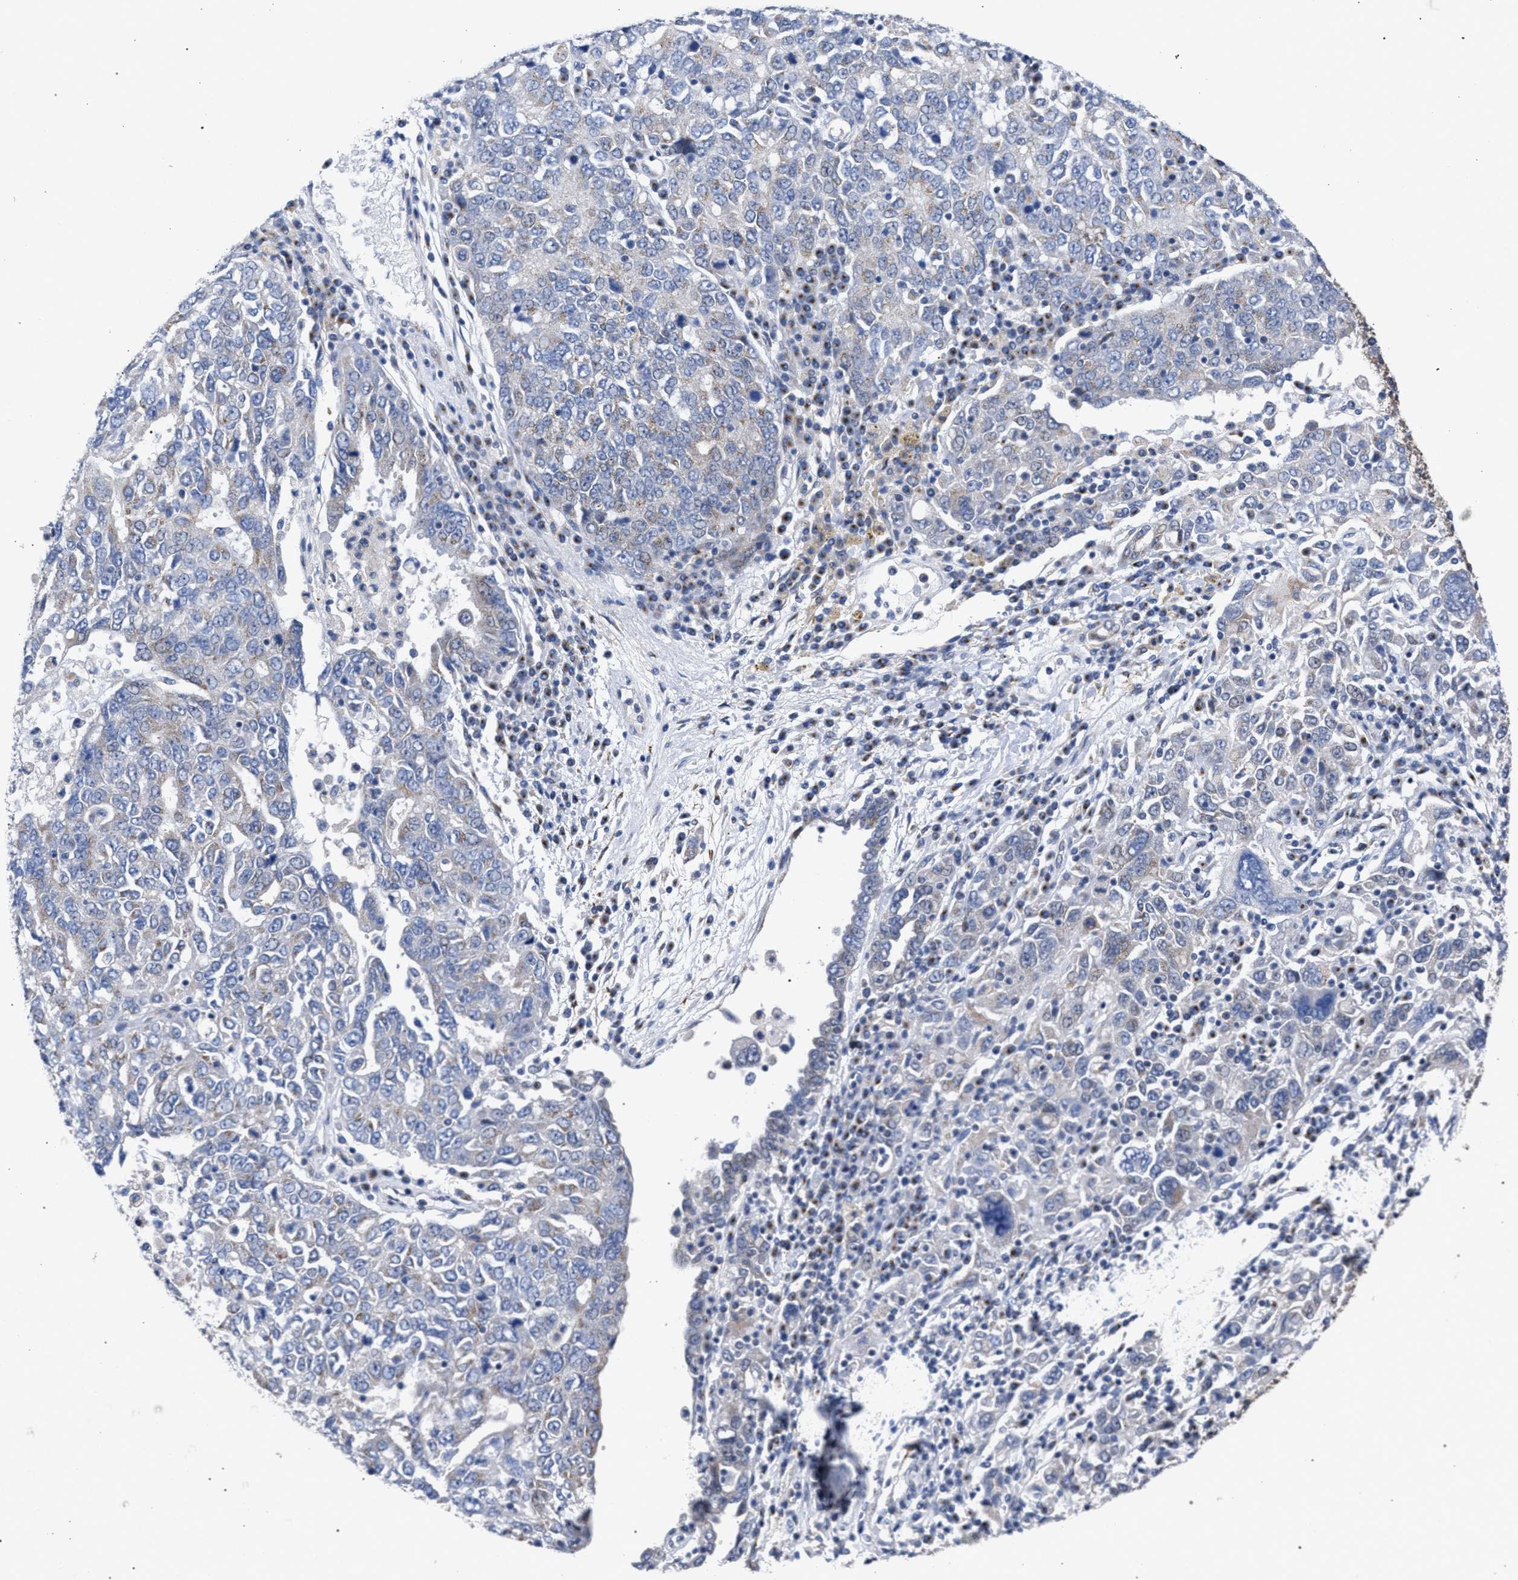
{"staining": {"intensity": "weak", "quantity": "<25%", "location": "cytoplasmic/membranous"}, "tissue": "ovarian cancer", "cell_type": "Tumor cells", "image_type": "cancer", "snomed": [{"axis": "morphology", "description": "Carcinoma, endometroid"}, {"axis": "topography", "description": "Ovary"}], "caption": "Immunohistochemistry histopathology image of neoplastic tissue: ovarian endometroid carcinoma stained with DAB (3,3'-diaminobenzidine) displays no significant protein positivity in tumor cells.", "gene": "GOLGA2", "patient": {"sex": "female", "age": 62}}